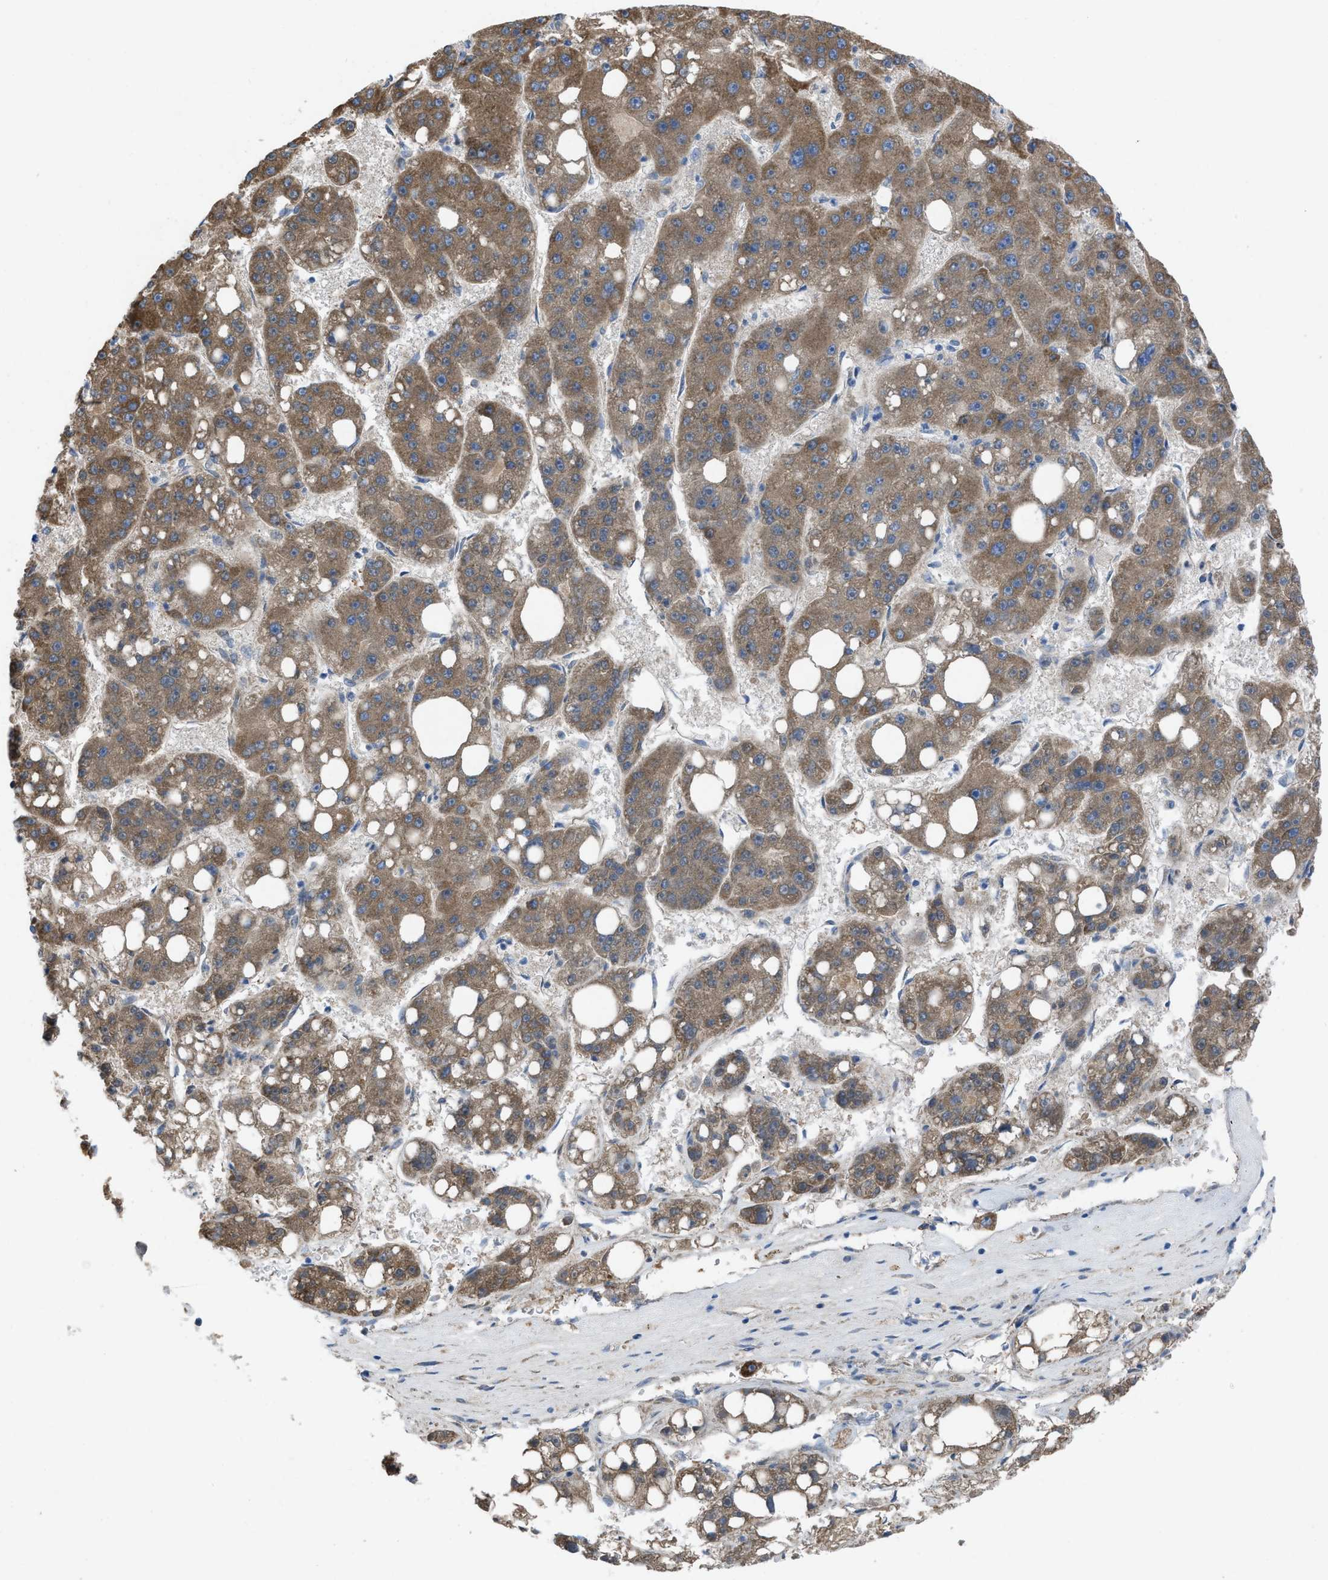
{"staining": {"intensity": "moderate", "quantity": ">75%", "location": "cytoplasmic/membranous"}, "tissue": "liver cancer", "cell_type": "Tumor cells", "image_type": "cancer", "snomed": [{"axis": "morphology", "description": "Carcinoma, Hepatocellular, NOS"}, {"axis": "topography", "description": "Liver"}], "caption": "Hepatocellular carcinoma (liver) tissue shows moderate cytoplasmic/membranous staining in about >75% of tumor cells The staining is performed using DAB (3,3'-diaminobenzidine) brown chromogen to label protein expression. The nuclei are counter-stained blue using hematoxylin.", "gene": "DOLPP1", "patient": {"sex": "female", "age": 61}}